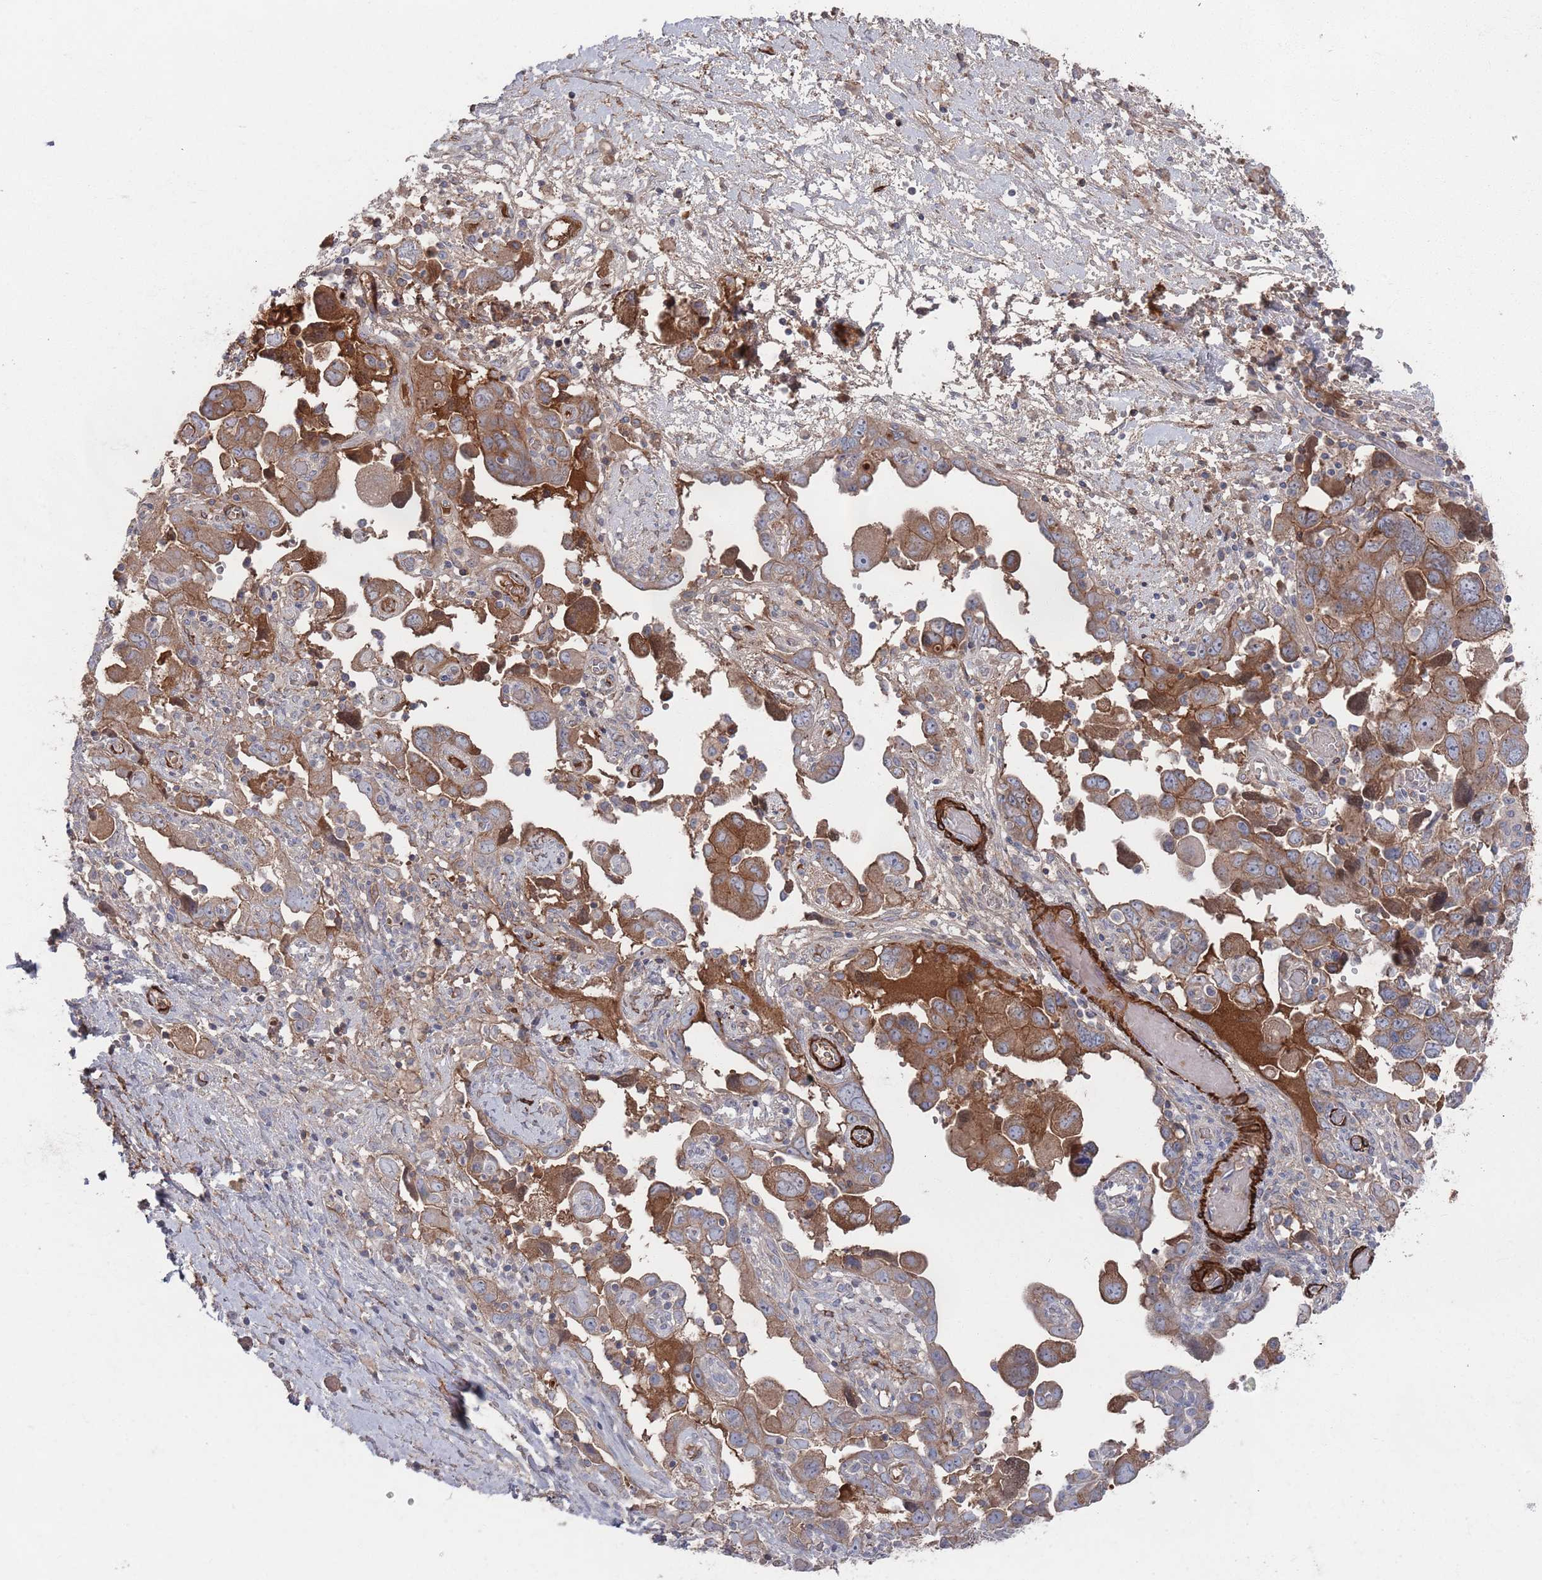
{"staining": {"intensity": "moderate", "quantity": ">75%", "location": "cytoplasmic/membranous"}, "tissue": "ovarian cancer", "cell_type": "Tumor cells", "image_type": "cancer", "snomed": [{"axis": "morphology", "description": "Carcinoma, NOS"}, {"axis": "morphology", "description": "Cystadenocarcinoma, serous, NOS"}, {"axis": "topography", "description": "Ovary"}], "caption": "Approximately >75% of tumor cells in carcinoma (ovarian) reveal moderate cytoplasmic/membranous protein positivity as visualized by brown immunohistochemical staining.", "gene": "PLEKHA4", "patient": {"sex": "female", "age": 69}}